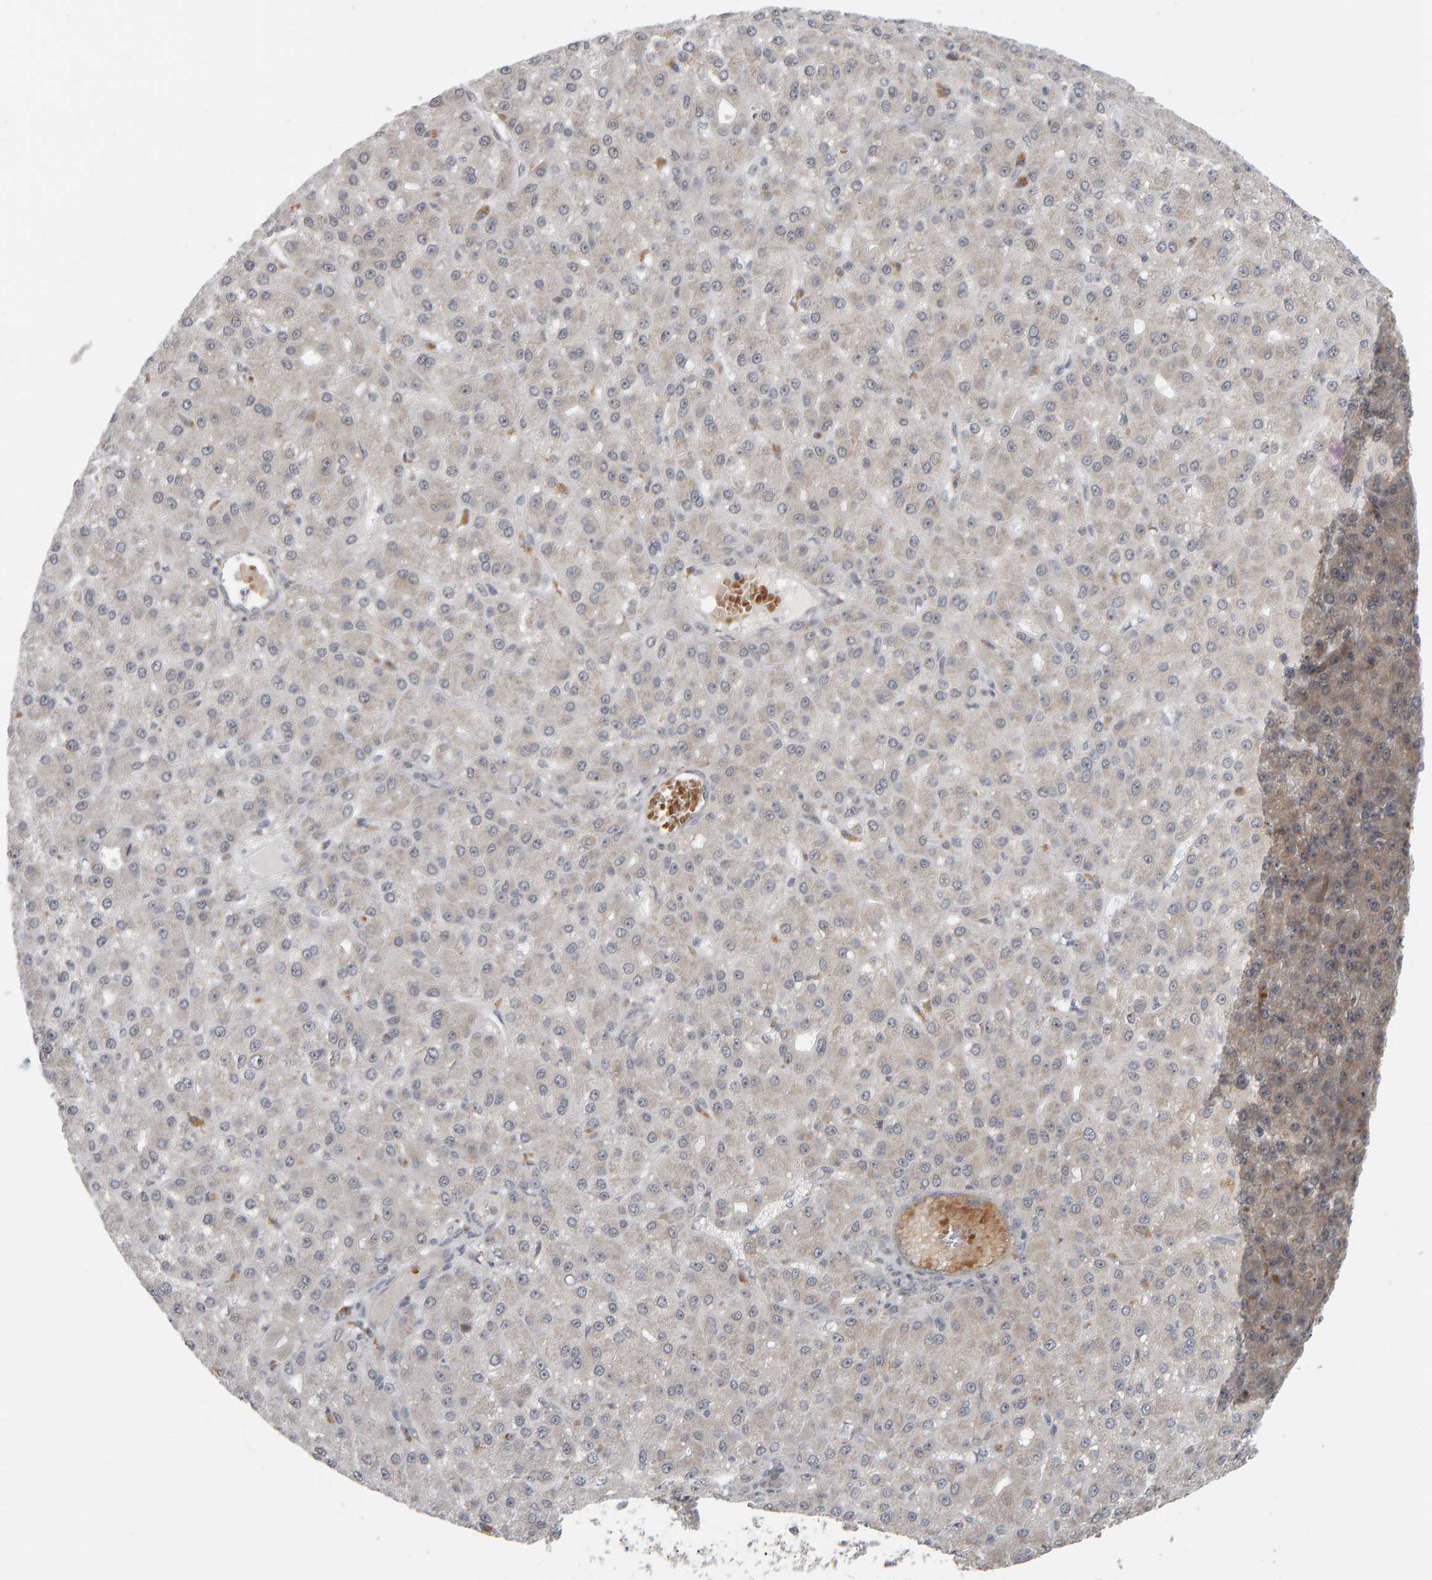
{"staining": {"intensity": "negative", "quantity": "none", "location": "none"}, "tissue": "liver cancer", "cell_type": "Tumor cells", "image_type": "cancer", "snomed": [{"axis": "morphology", "description": "Carcinoma, Hepatocellular, NOS"}, {"axis": "topography", "description": "Liver"}], "caption": "An image of hepatocellular carcinoma (liver) stained for a protein exhibits no brown staining in tumor cells. (Brightfield microscopy of DAB IHC at high magnification).", "gene": "DAP3", "patient": {"sex": "male", "age": 67}}